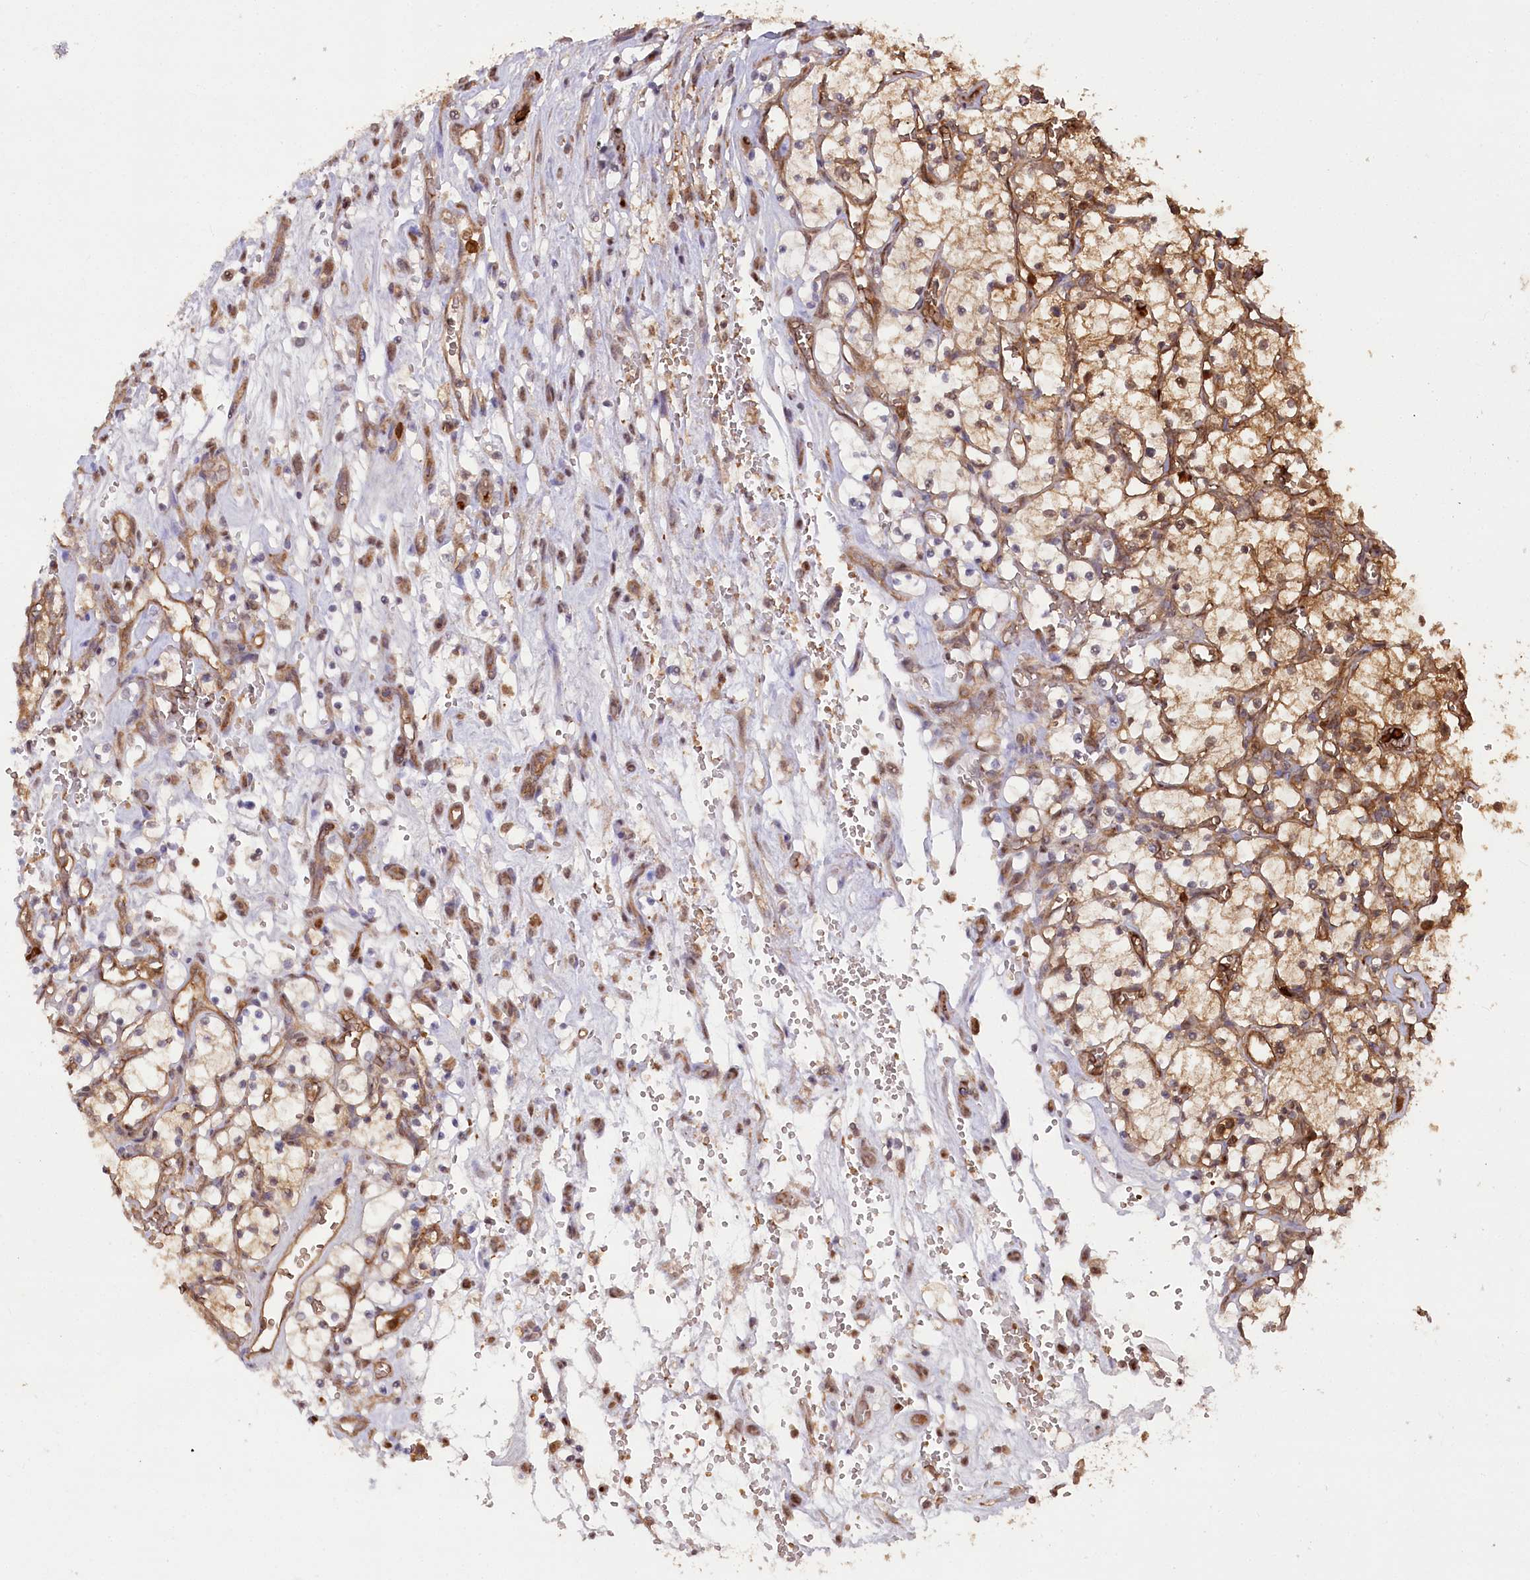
{"staining": {"intensity": "weak", "quantity": ">75%", "location": "cytoplasmic/membranous"}, "tissue": "renal cancer", "cell_type": "Tumor cells", "image_type": "cancer", "snomed": [{"axis": "morphology", "description": "Adenocarcinoma, NOS"}, {"axis": "topography", "description": "Kidney"}], "caption": "The immunohistochemical stain highlights weak cytoplasmic/membranous positivity in tumor cells of renal cancer (adenocarcinoma) tissue. (Brightfield microscopy of DAB IHC at high magnification).", "gene": "LSG1", "patient": {"sex": "female", "age": 69}}